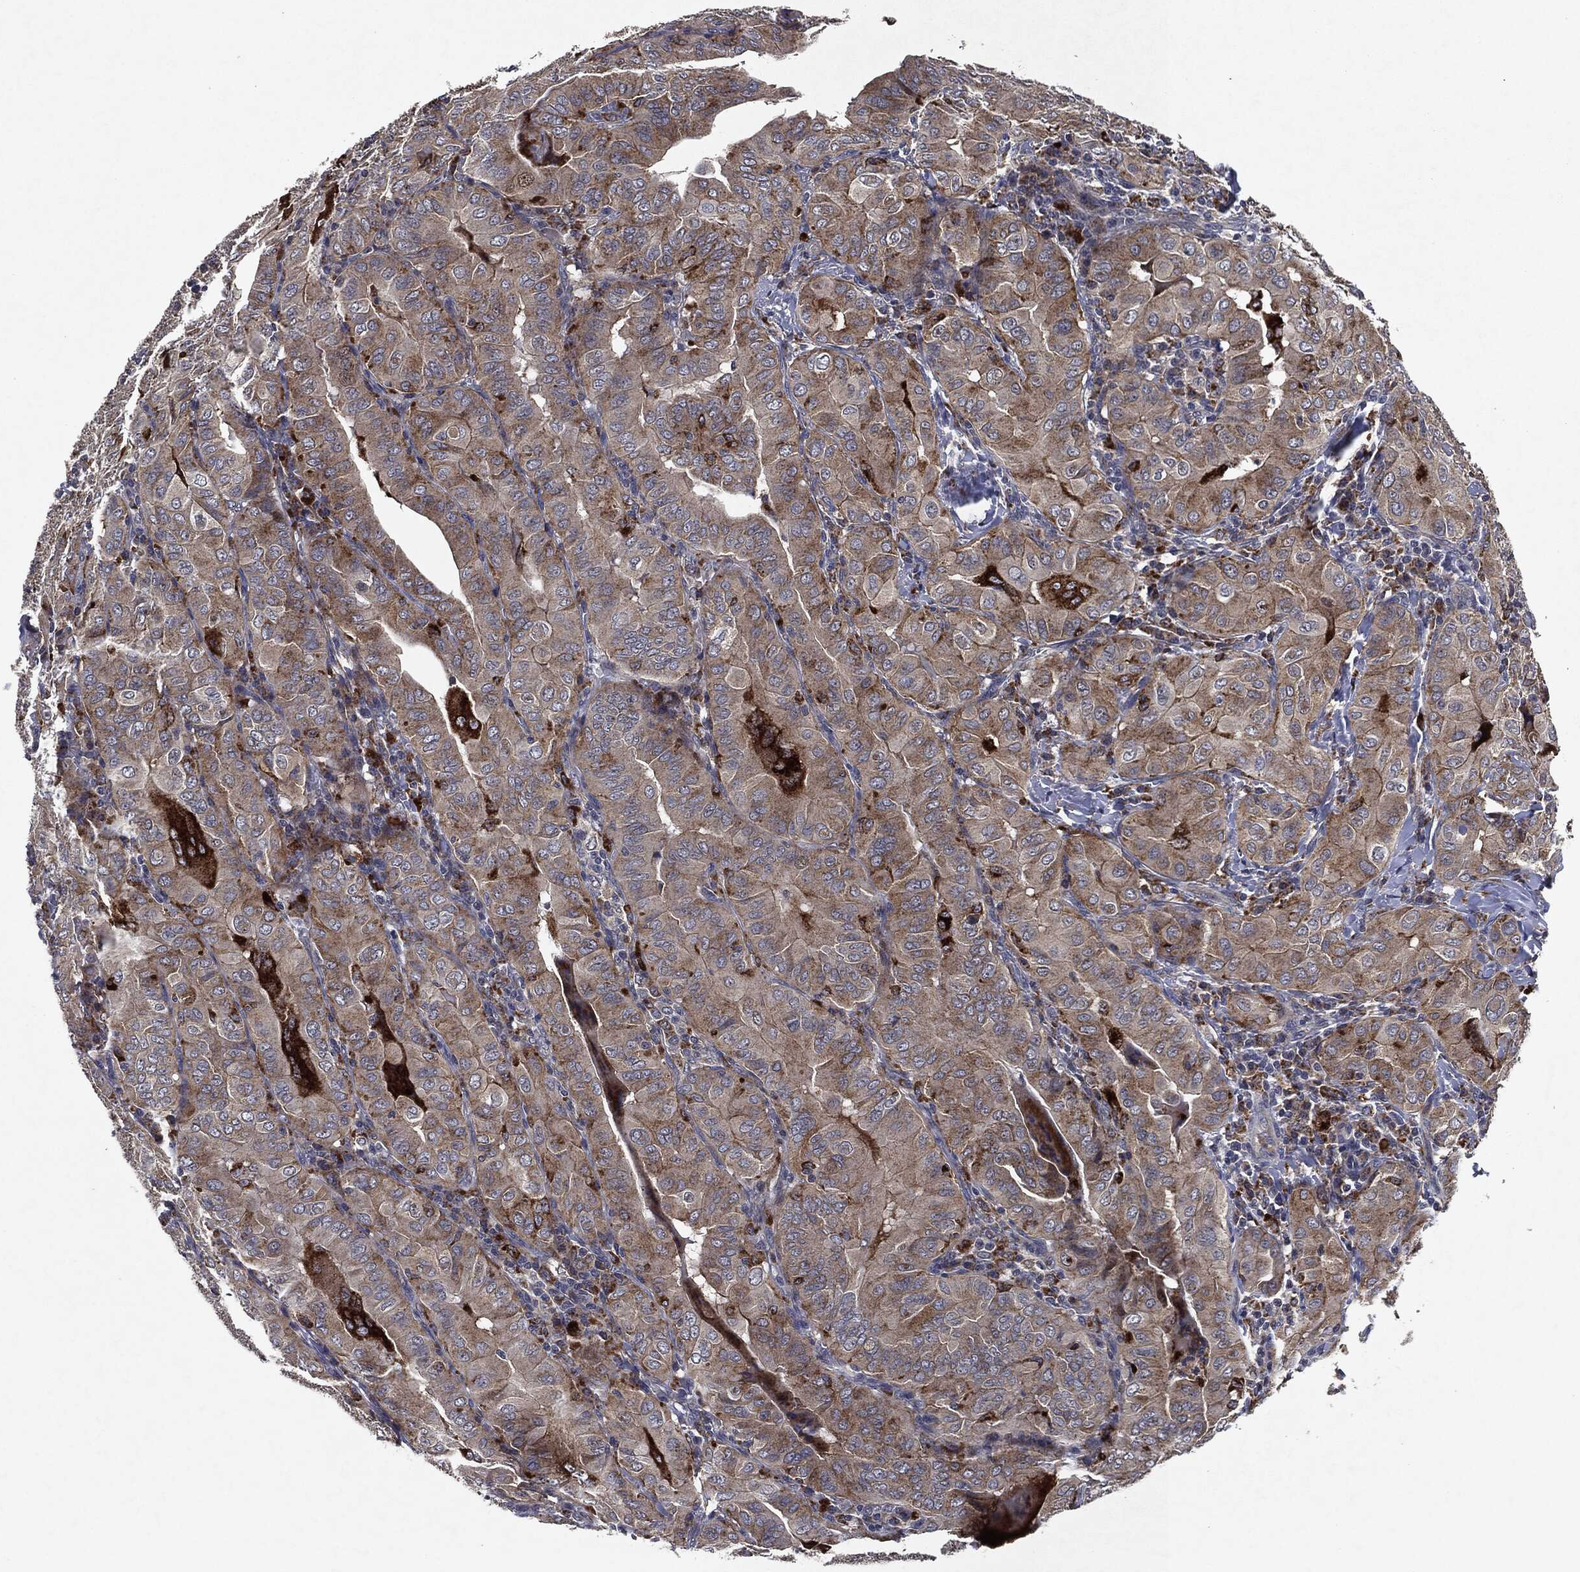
{"staining": {"intensity": "moderate", "quantity": "25%-75%", "location": "cytoplasmic/membranous"}, "tissue": "thyroid cancer", "cell_type": "Tumor cells", "image_type": "cancer", "snomed": [{"axis": "morphology", "description": "Papillary adenocarcinoma, NOS"}, {"axis": "topography", "description": "Thyroid gland"}], "caption": "A medium amount of moderate cytoplasmic/membranous positivity is identified in approximately 25%-75% of tumor cells in thyroid cancer (papillary adenocarcinoma) tissue.", "gene": "SLC31A2", "patient": {"sex": "female", "age": 37}}